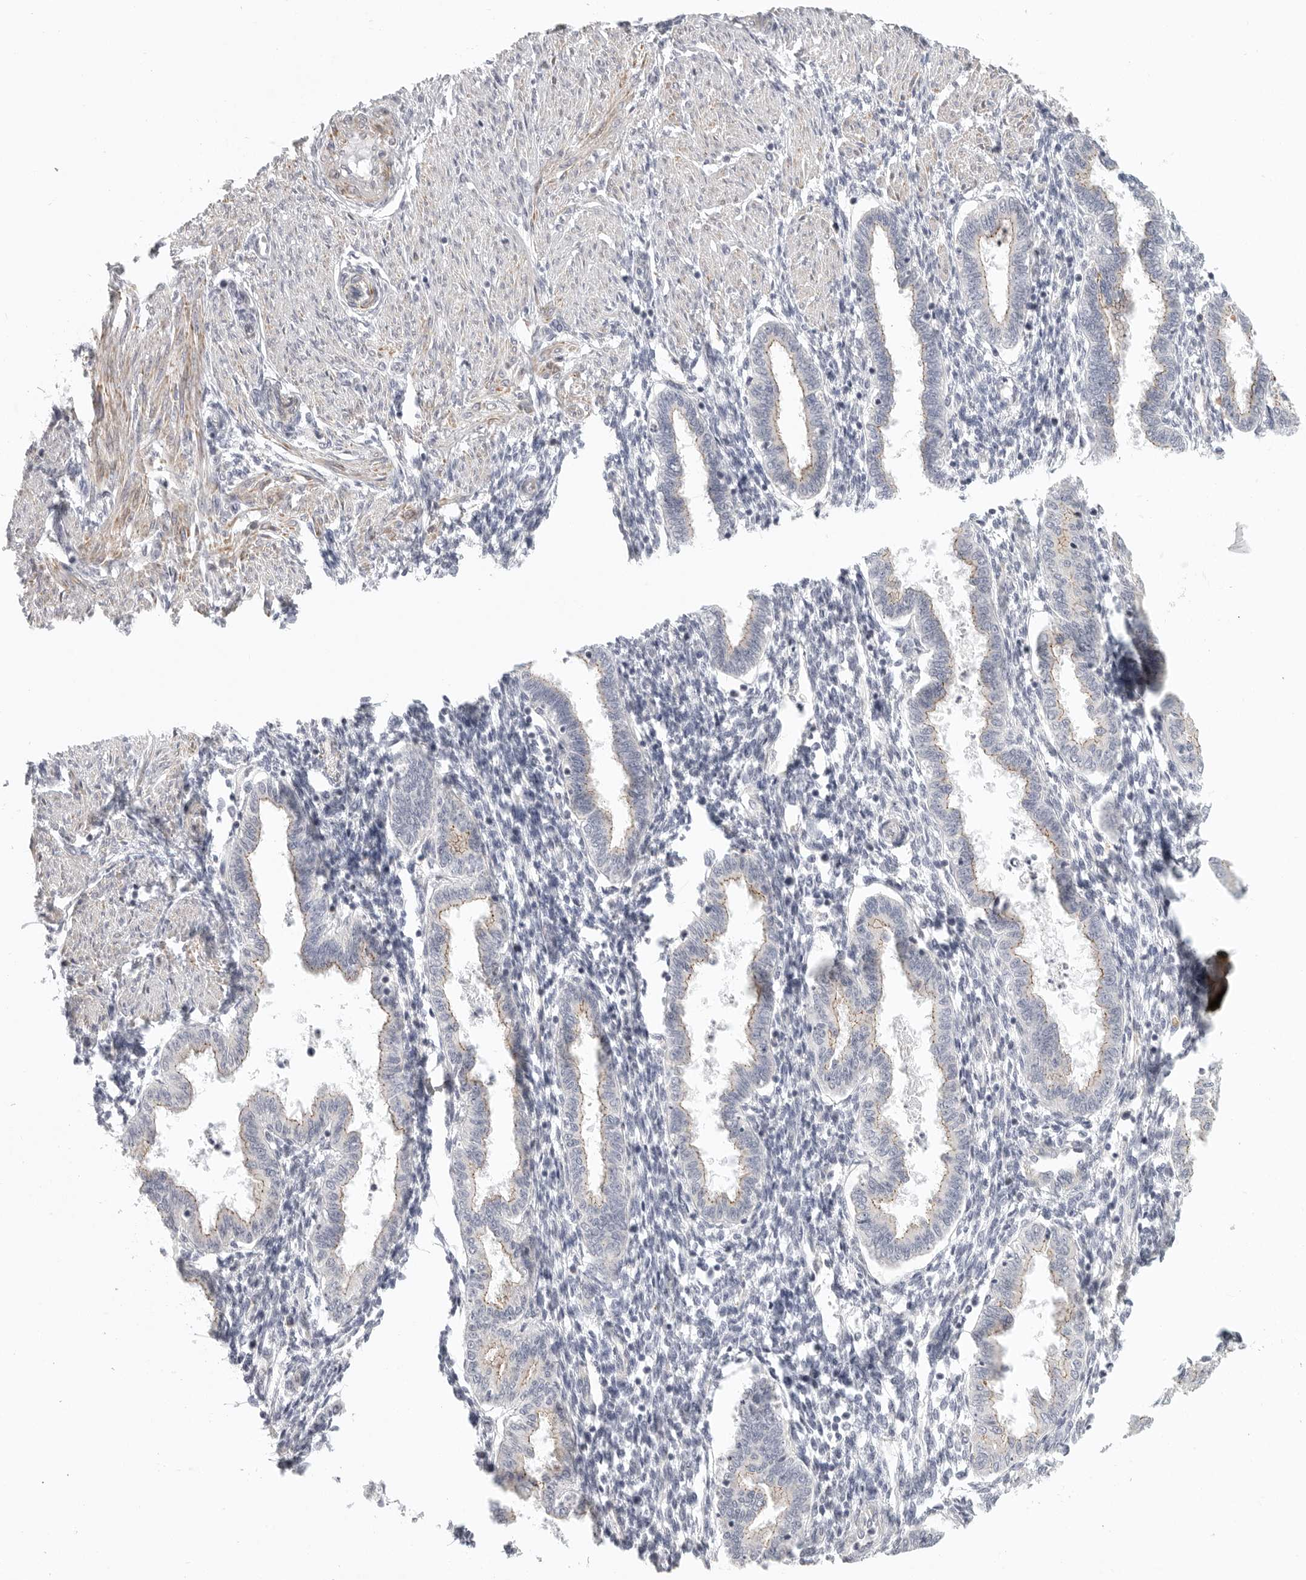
{"staining": {"intensity": "negative", "quantity": "none", "location": "none"}, "tissue": "endometrium", "cell_type": "Cells in endometrial stroma", "image_type": "normal", "snomed": [{"axis": "morphology", "description": "Normal tissue, NOS"}, {"axis": "topography", "description": "Endometrium"}], "caption": "The IHC photomicrograph has no significant staining in cells in endometrial stroma of endometrium. Brightfield microscopy of immunohistochemistry (IHC) stained with DAB (3,3'-diaminobenzidine) (brown) and hematoxylin (blue), captured at high magnification.", "gene": "STAB2", "patient": {"sex": "female", "age": 33}}